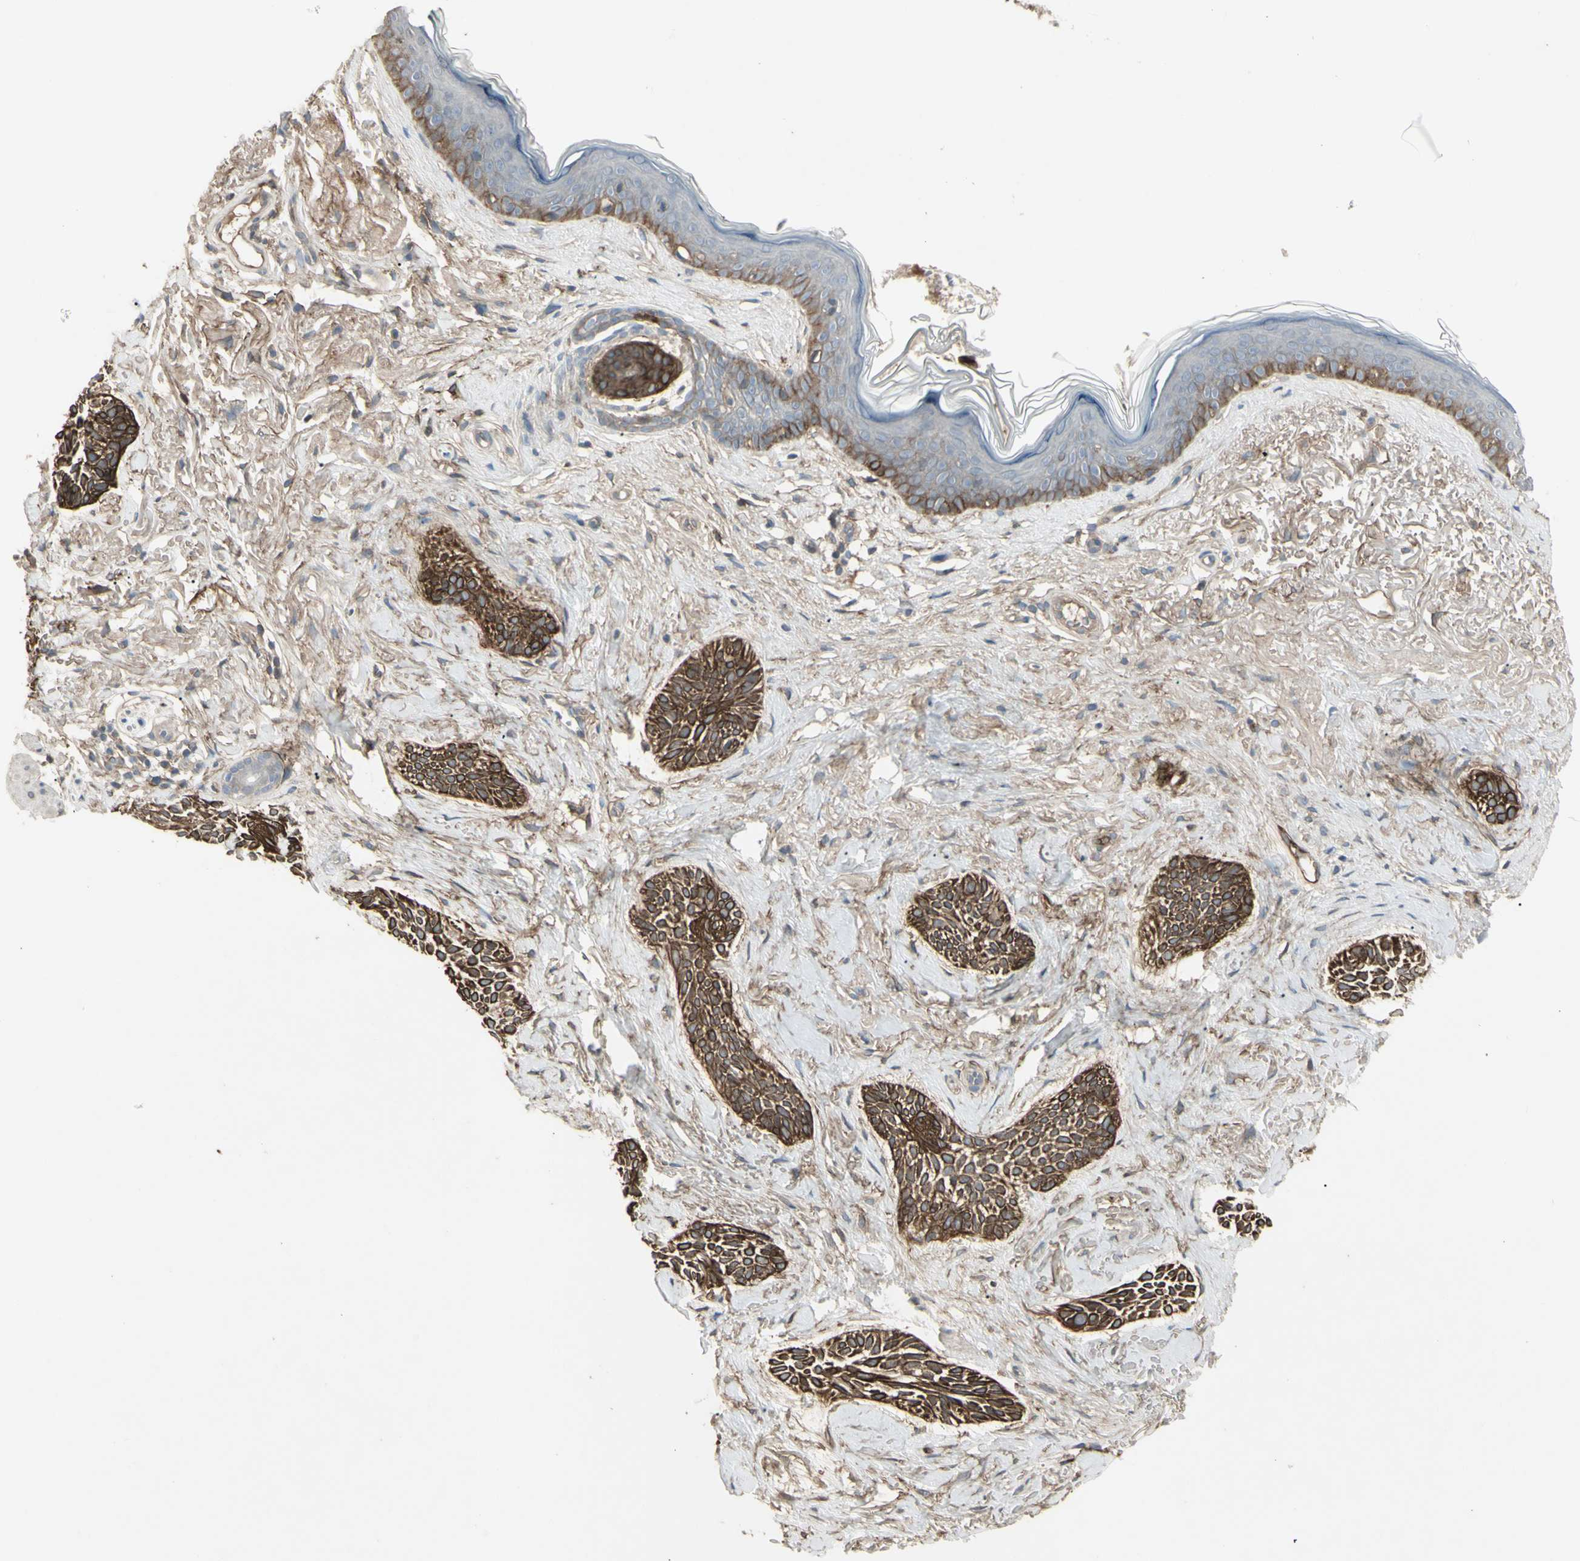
{"staining": {"intensity": "strong", "quantity": ">75%", "location": "cytoplasmic/membranous"}, "tissue": "skin cancer", "cell_type": "Tumor cells", "image_type": "cancer", "snomed": [{"axis": "morphology", "description": "Normal tissue, NOS"}, {"axis": "morphology", "description": "Basal cell carcinoma"}, {"axis": "topography", "description": "Skin"}], "caption": "About >75% of tumor cells in human basal cell carcinoma (skin) display strong cytoplasmic/membranous protein staining as visualized by brown immunohistochemical staining.", "gene": "CD276", "patient": {"sex": "female", "age": 84}}